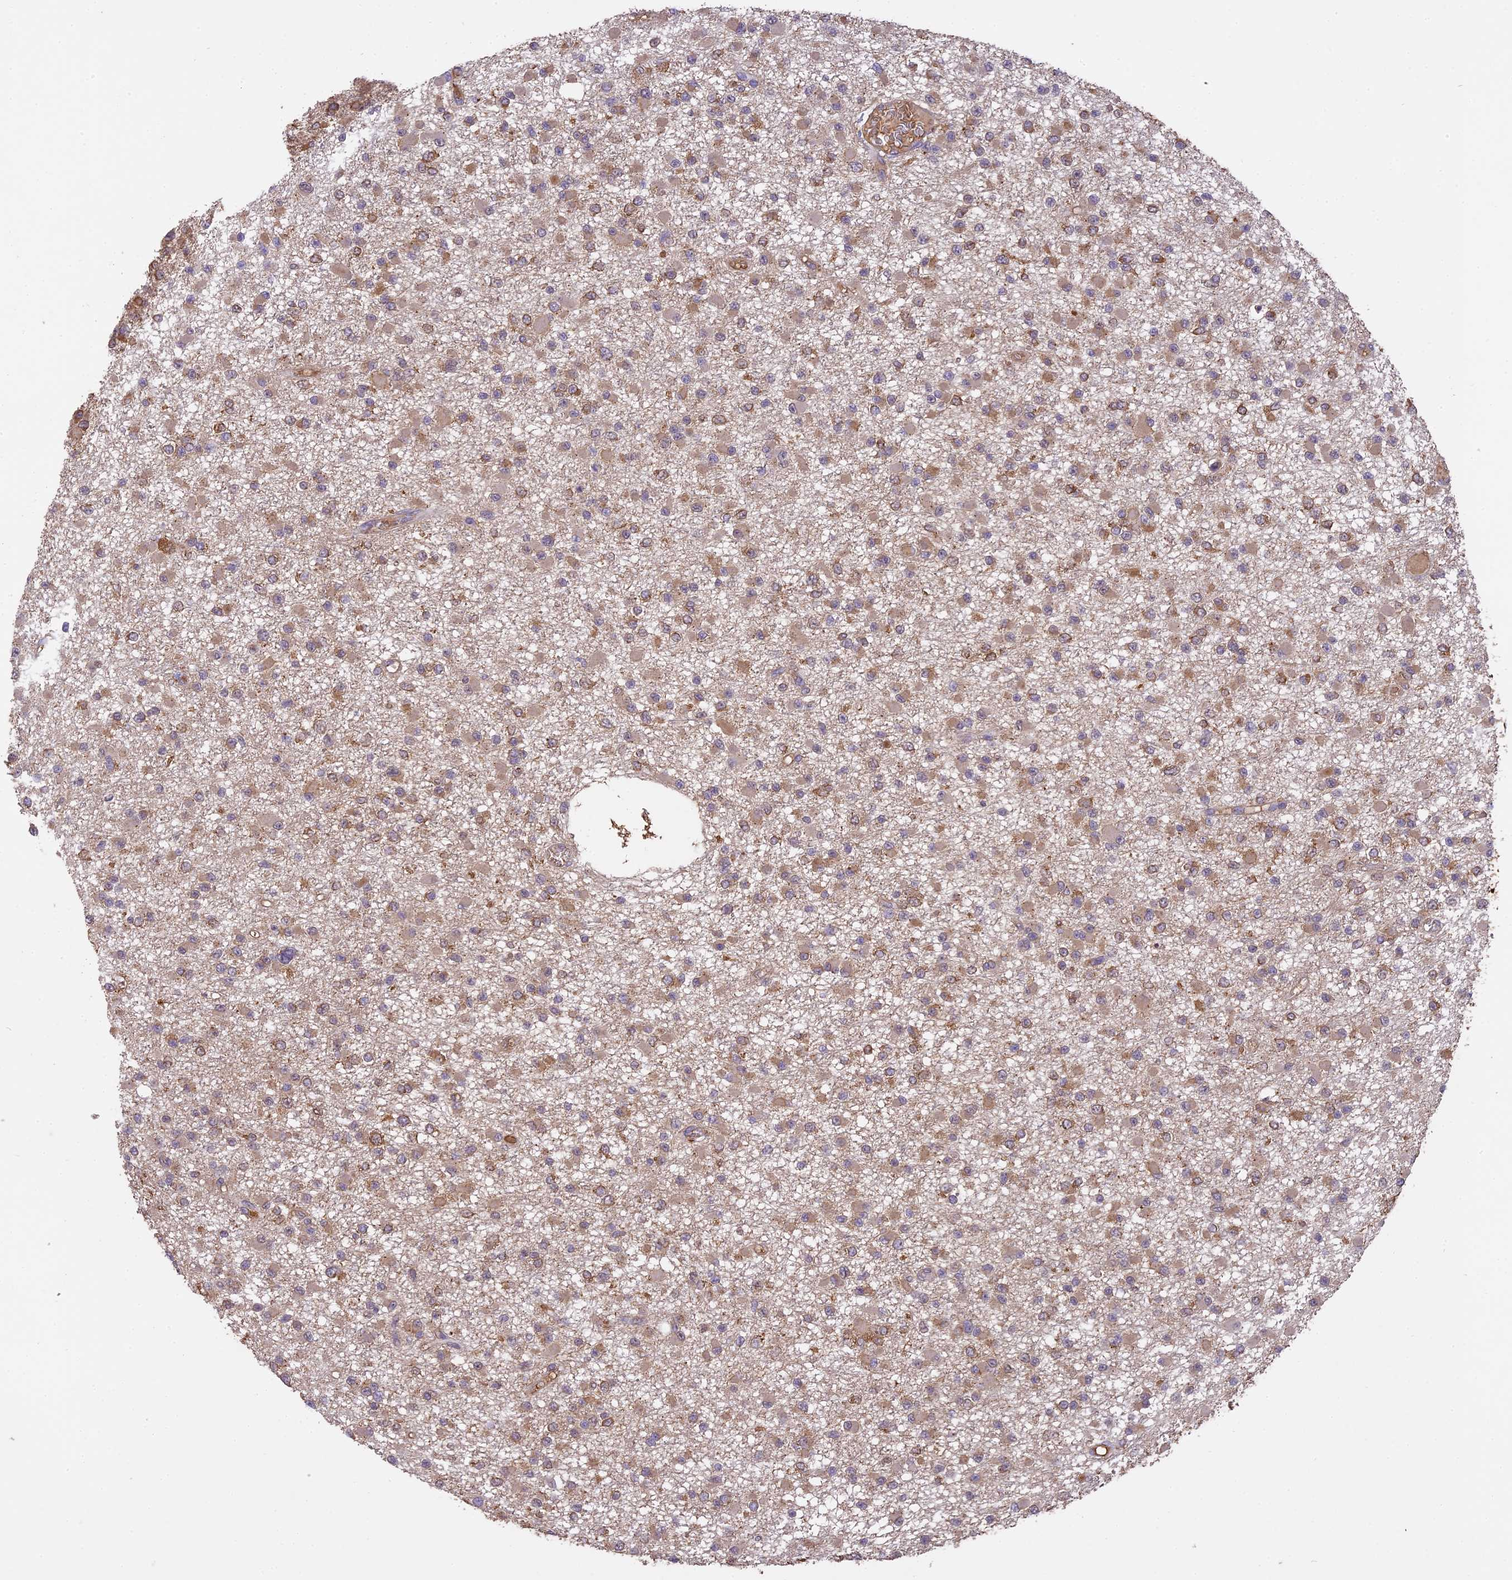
{"staining": {"intensity": "weak", "quantity": "25%-75%", "location": "cytoplasmic/membranous"}, "tissue": "glioma", "cell_type": "Tumor cells", "image_type": "cancer", "snomed": [{"axis": "morphology", "description": "Glioma, malignant, Low grade"}, {"axis": "topography", "description": "Brain"}], "caption": "An IHC micrograph of tumor tissue is shown. Protein staining in brown shows weak cytoplasmic/membranous positivity in glioma within tumor cells. (DAB (3,3'-diaminobenzidine) = brown stain, brightfield microscopy at high magnification).", "gene": "ARHGAP19", "patient": {"sex": "female", "age": 22}}